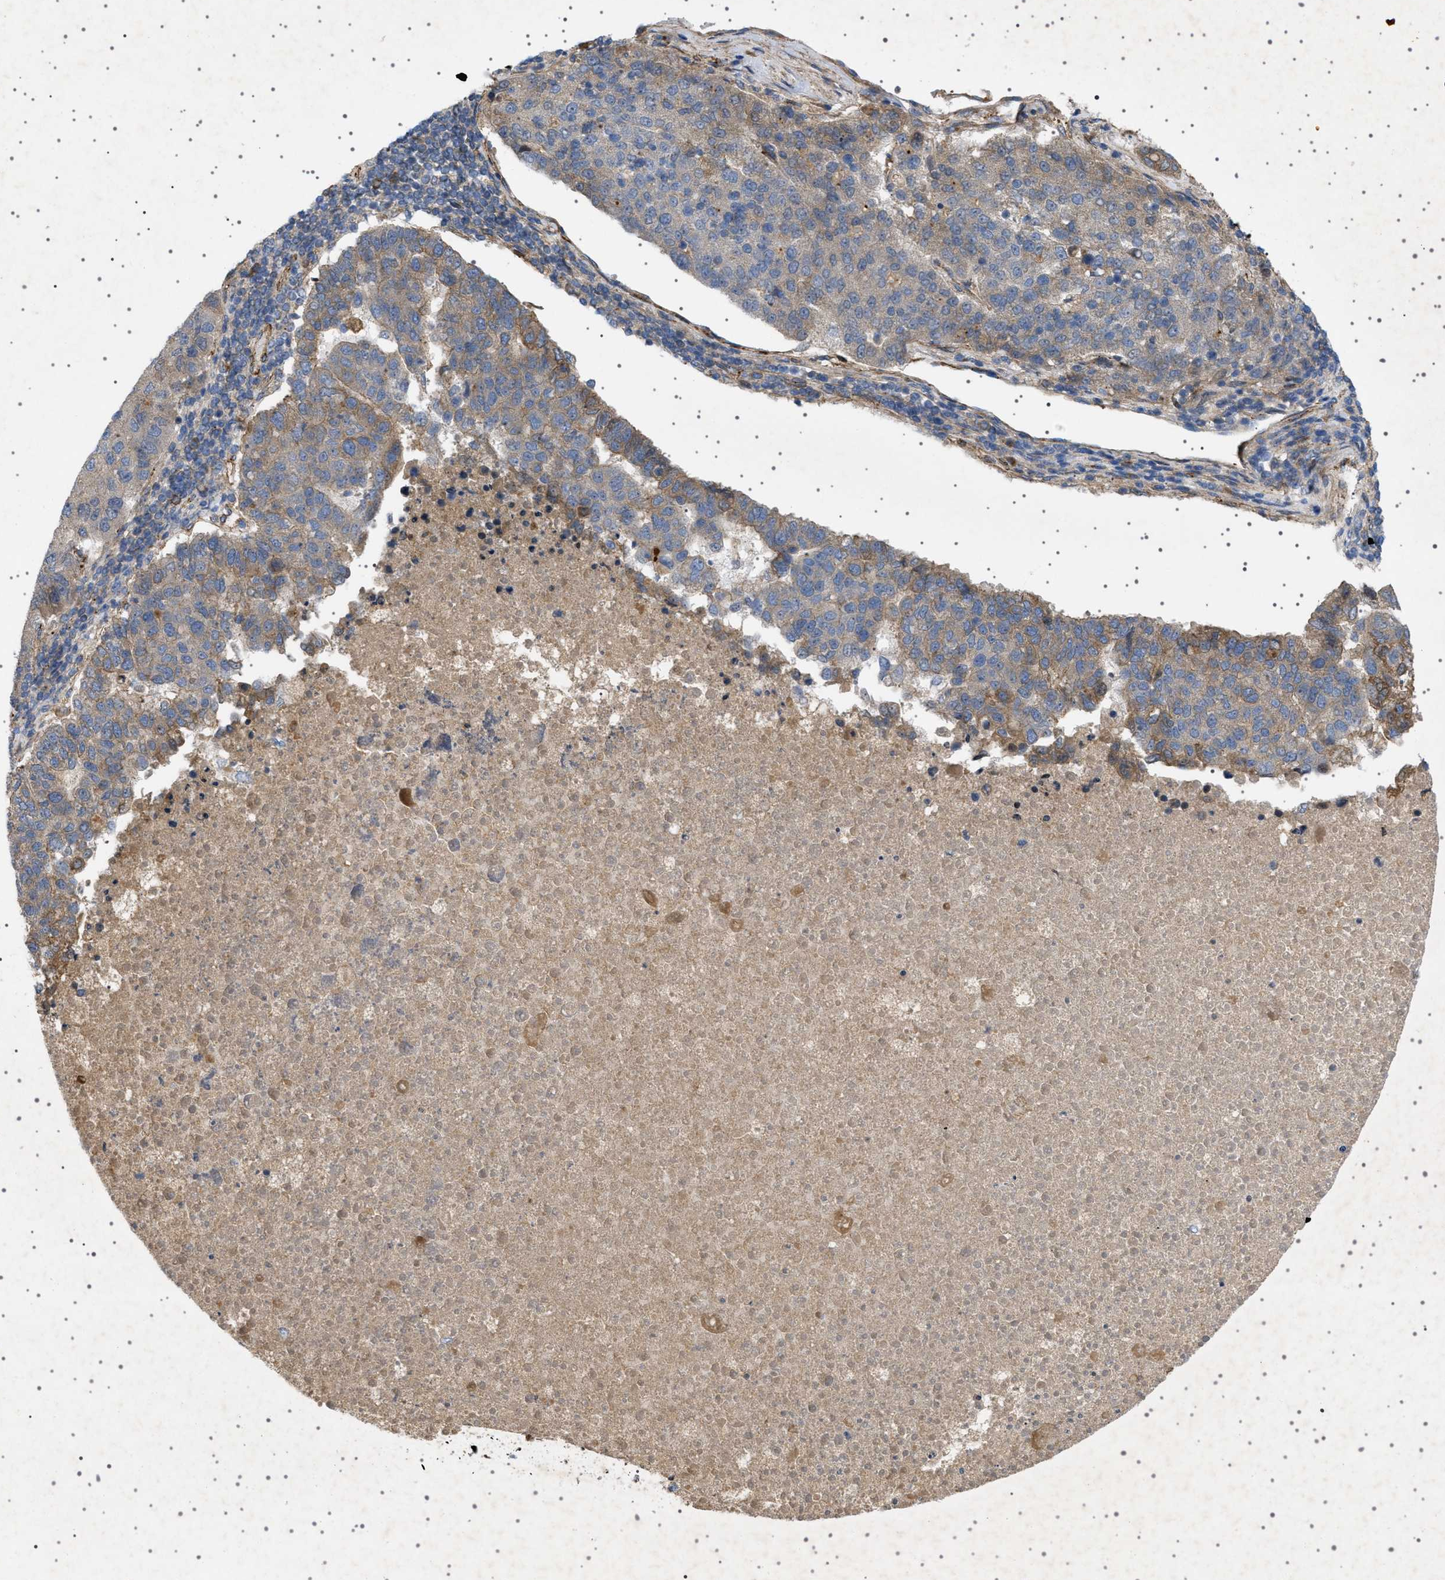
{"staining": {"intensity": "moderate", "quantity": ">75%", "location": "cytoplasmic/membranous"}, "tissue": "pancreatic cancer", "cell_type": "Tumor cells", "image_type": "cancer", "snomed": [{"axis": "morphology", "description": "Adenocarcinoma, NOS"}, {"axis": "topography", "description": "Pancreas"}], "caption": "Protein staining displays moderate cytoplasmic/membranous positivity in approximately >75% of tumor cells in pancreatic adenocarcinoma. (DAB = brown stain, brightfield microscopy at high magnification).", "gene": "CCDC186", "patient": {"sex": "female", "age": 61}}